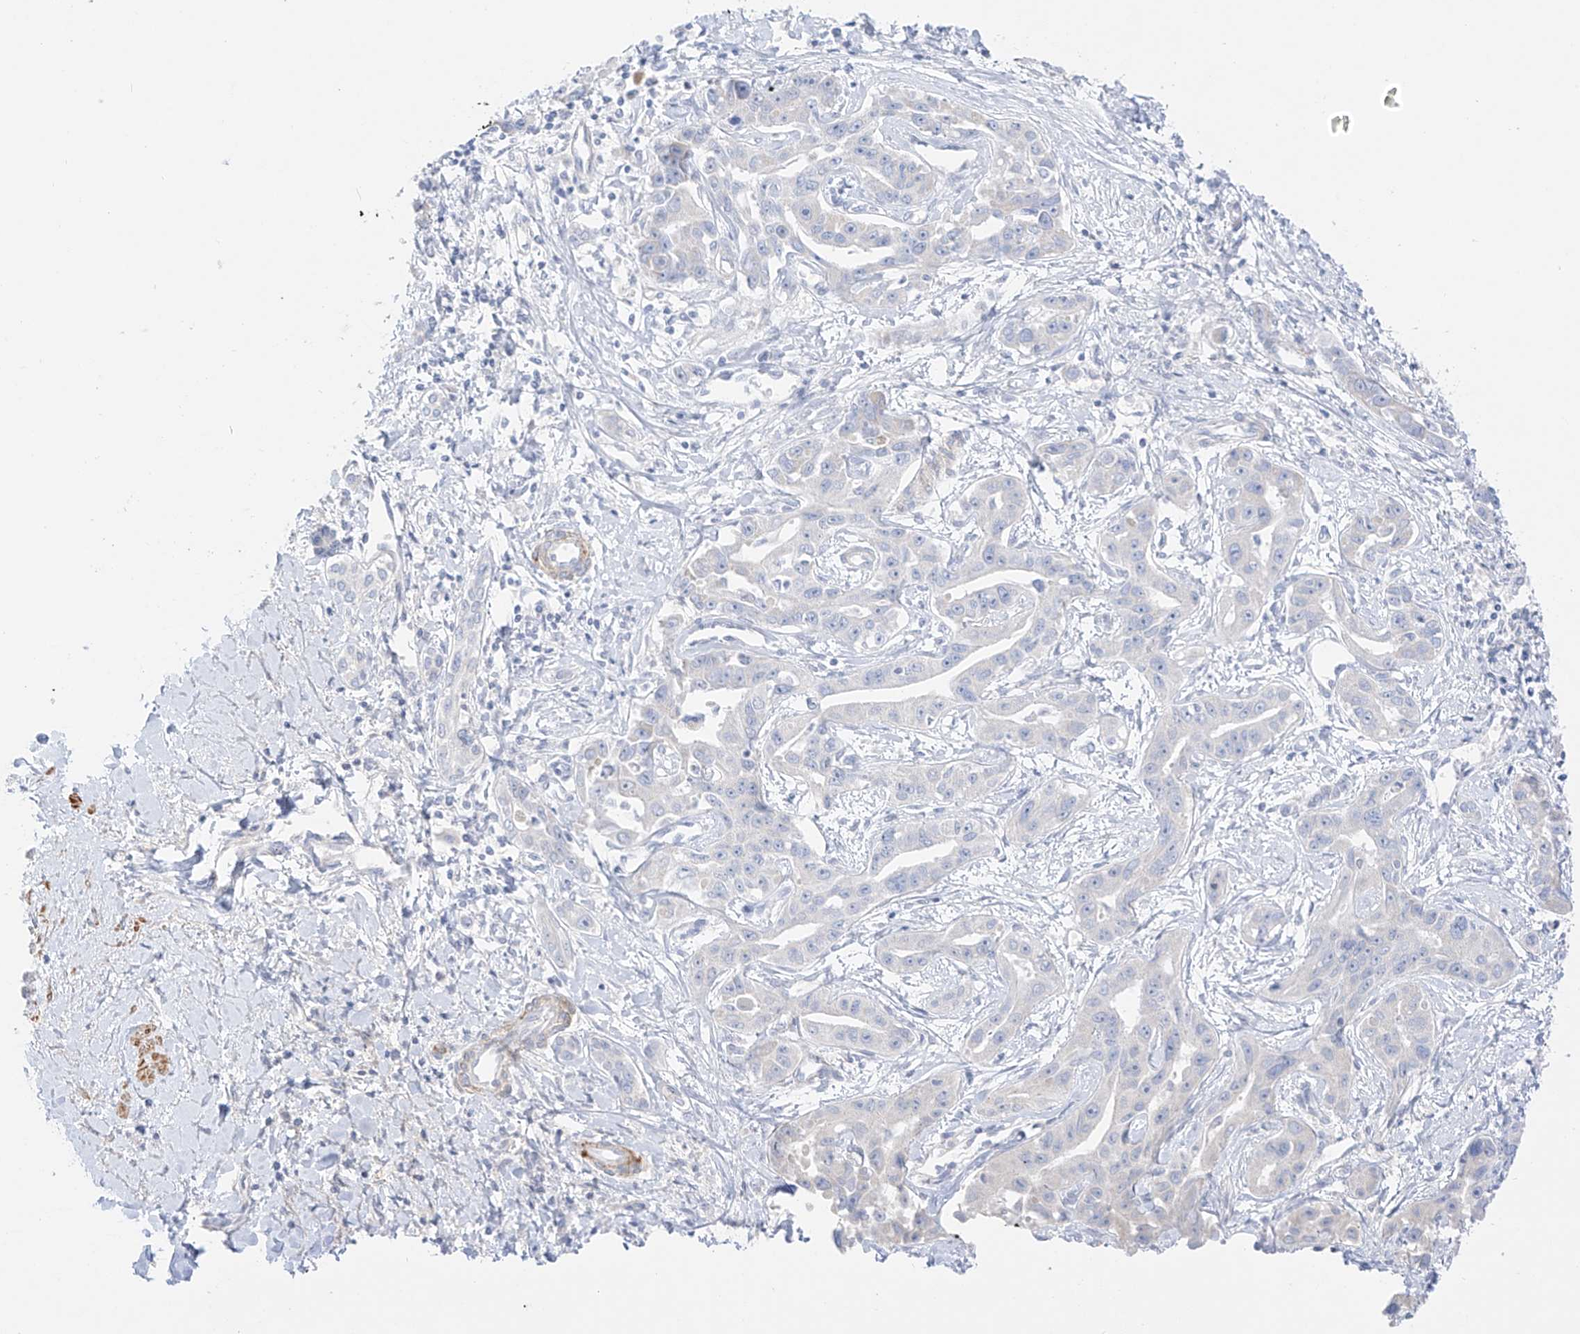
{"staining": {"intensity": "negative", "quantity": "none", "location": "none"}, "tissue": "liver cancer", "cell_type": "Tumor cells", "image_type": "cancer", "snomed": [{"axis": "morphology", "description": "Cholangiocarcinoma"}, {"axis": "topography", "description": "Liver"}], "caption": "Liver cancer (cholangiocarcinoma) was stained to show a protein in brown. There is no significant positivity in tumor cells.", "gene": "ST3GAL5", "patient": {"sex": "male", "age": 59}}